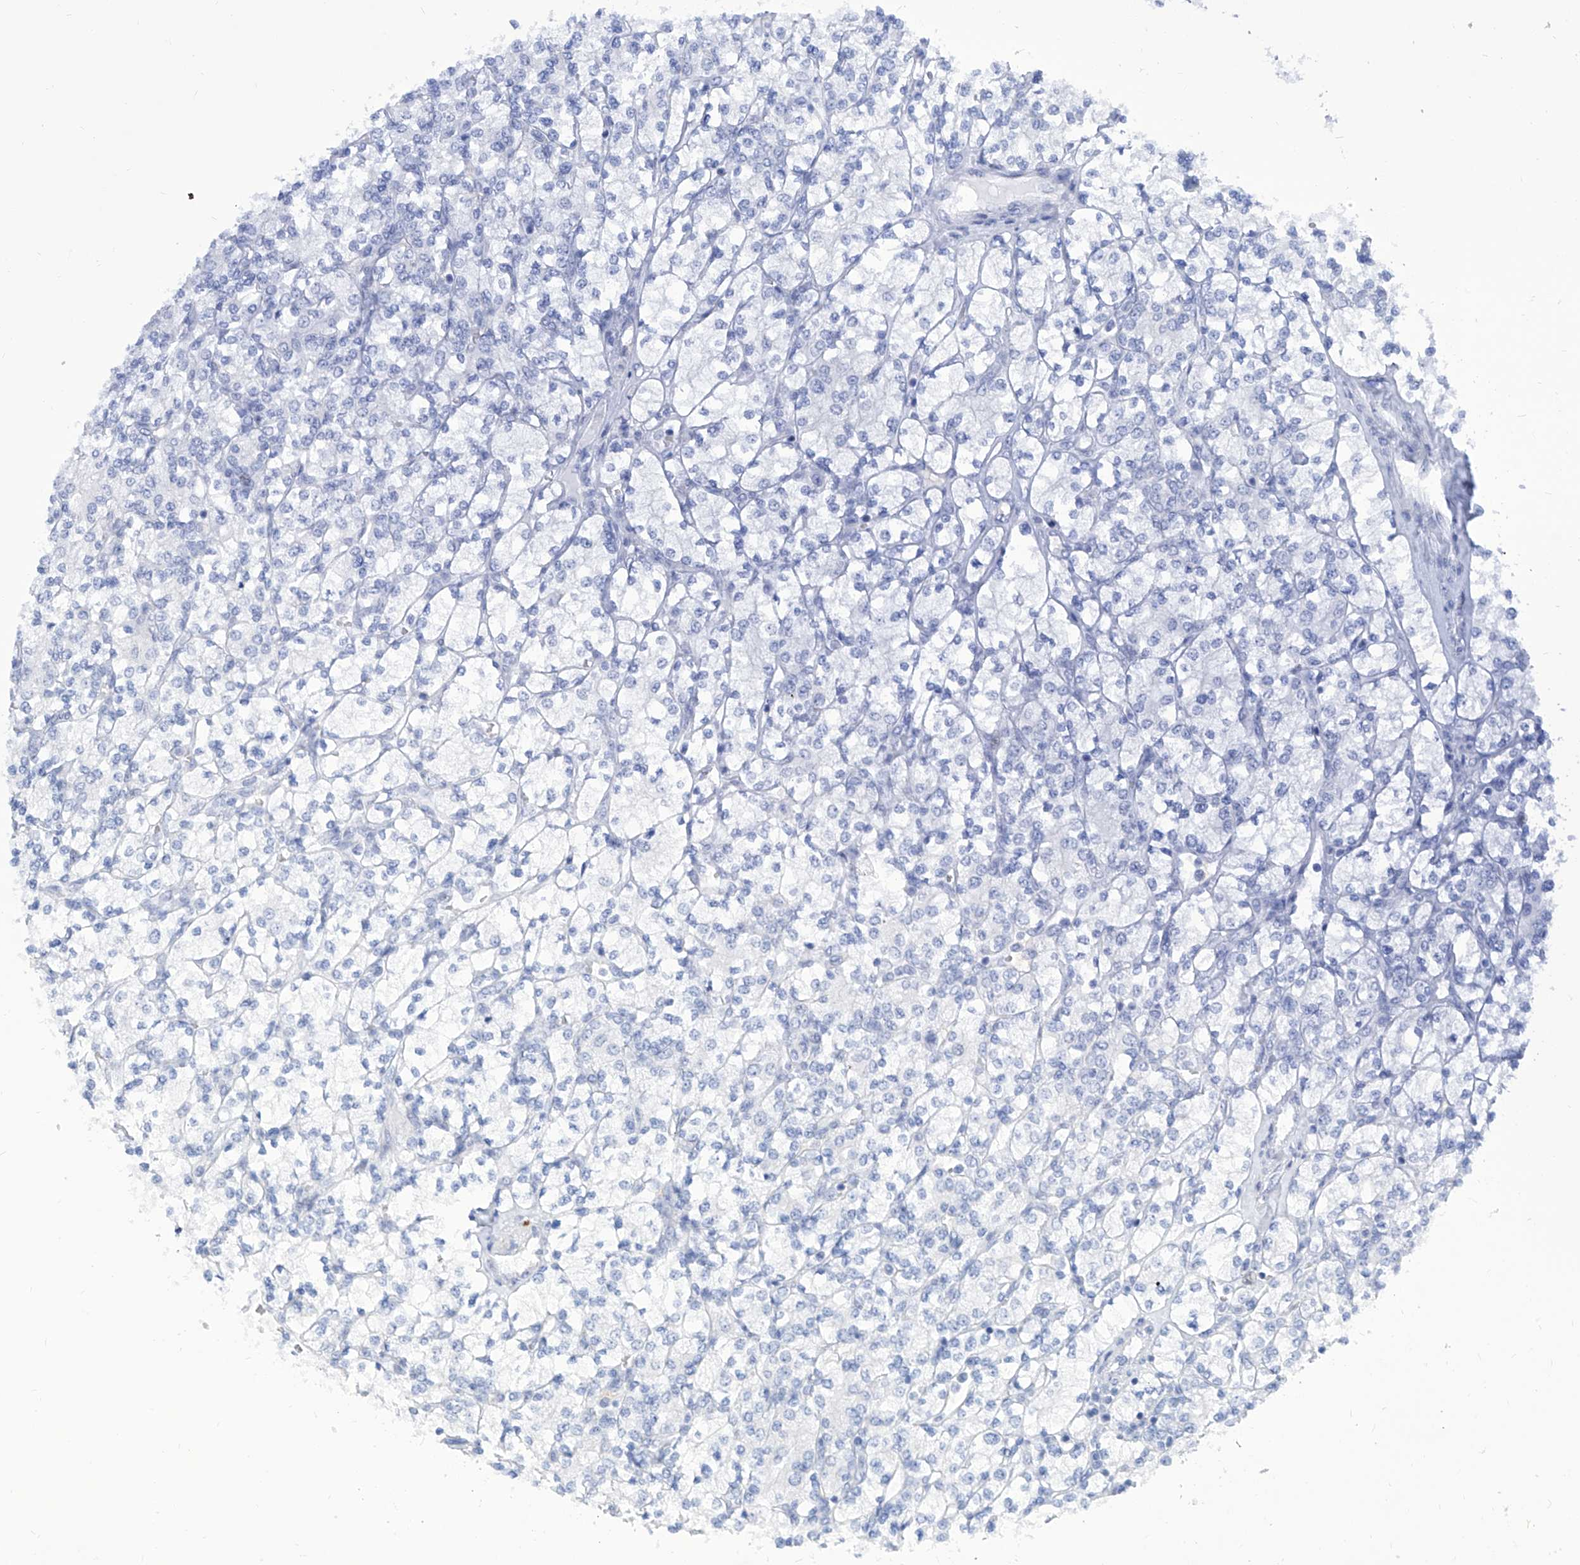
{"staining": {"intensity": "negative", "quantity": "none", "location": "none"}, "tissue": "renal cancer", "cell_type": "Tumor cells", "image_type": "cancer", "snomed": [{"axis": "morphology", "description": "Adenocarcinoma, NOS"}, {"axis": "topography", "description": "Kidney"}], "caption": "This histopathology image is of renal cancer stained with IHC to label a protein in brown with the nuclei are counter-stained blue. There is no staining in tumor cells.", "gene": "SART1", "patient": {"sex": "male", "age": 77}}